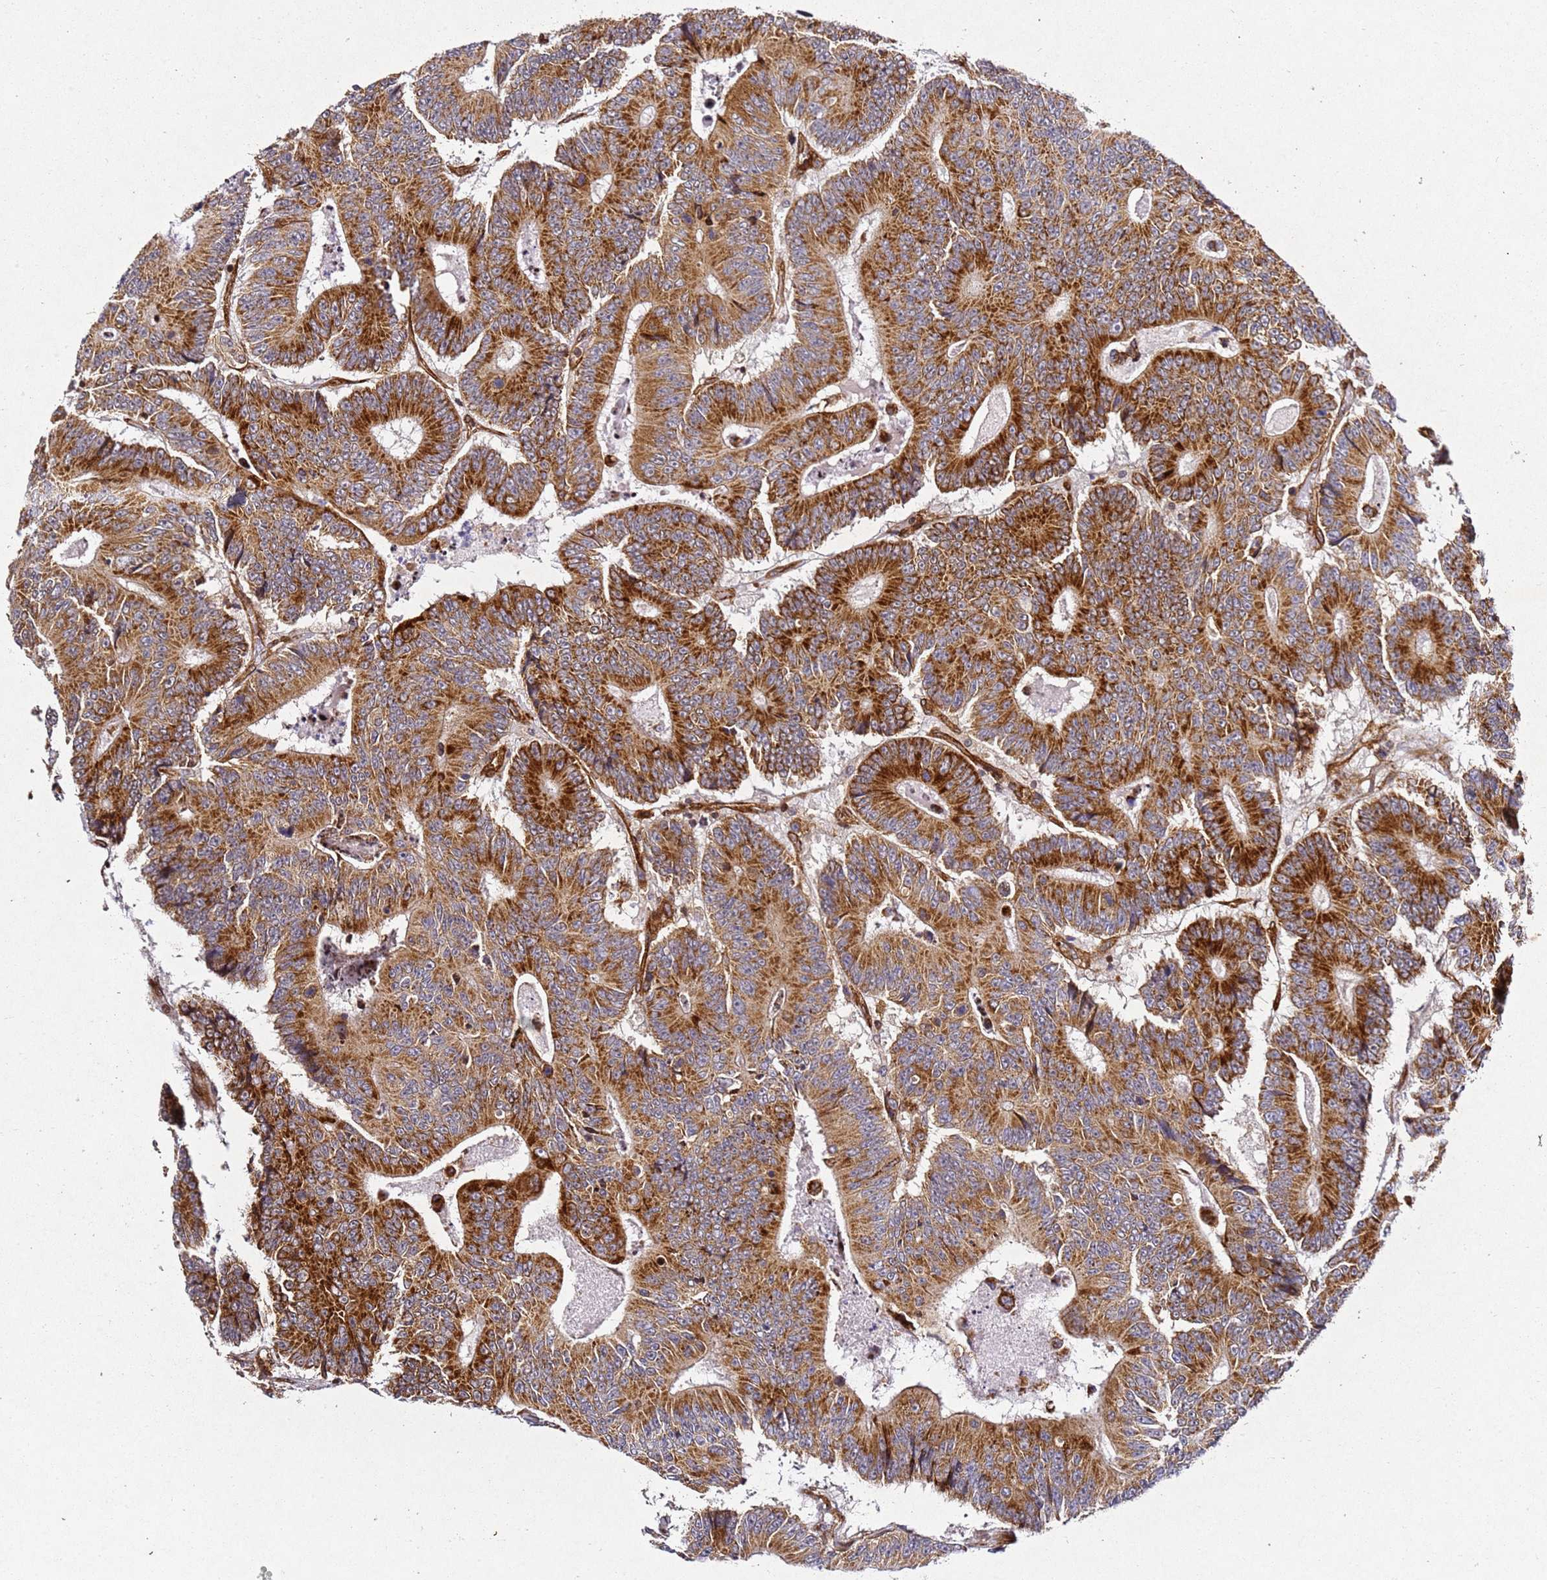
{"staining": {"intensity": "strong", "quantity": ">75%", "location": "cytoplasmic/membranous"}, "tissue": "colorectal cancer", "cell_type": "Tumor cells", "image_type": "cancer", "snomed": [{"axis": "morphology", "description": "Adenocarcinoma, NOS"}, {"axis": "topography", "description": "Colon"}], "caption": "Tumor cells display strong cytoplasmic/membranous staining in about >75% of cells in adenocarcinoma (colorectal).", "gene": "ZNF296", "patient": {"sex": "male", "age": 83}}